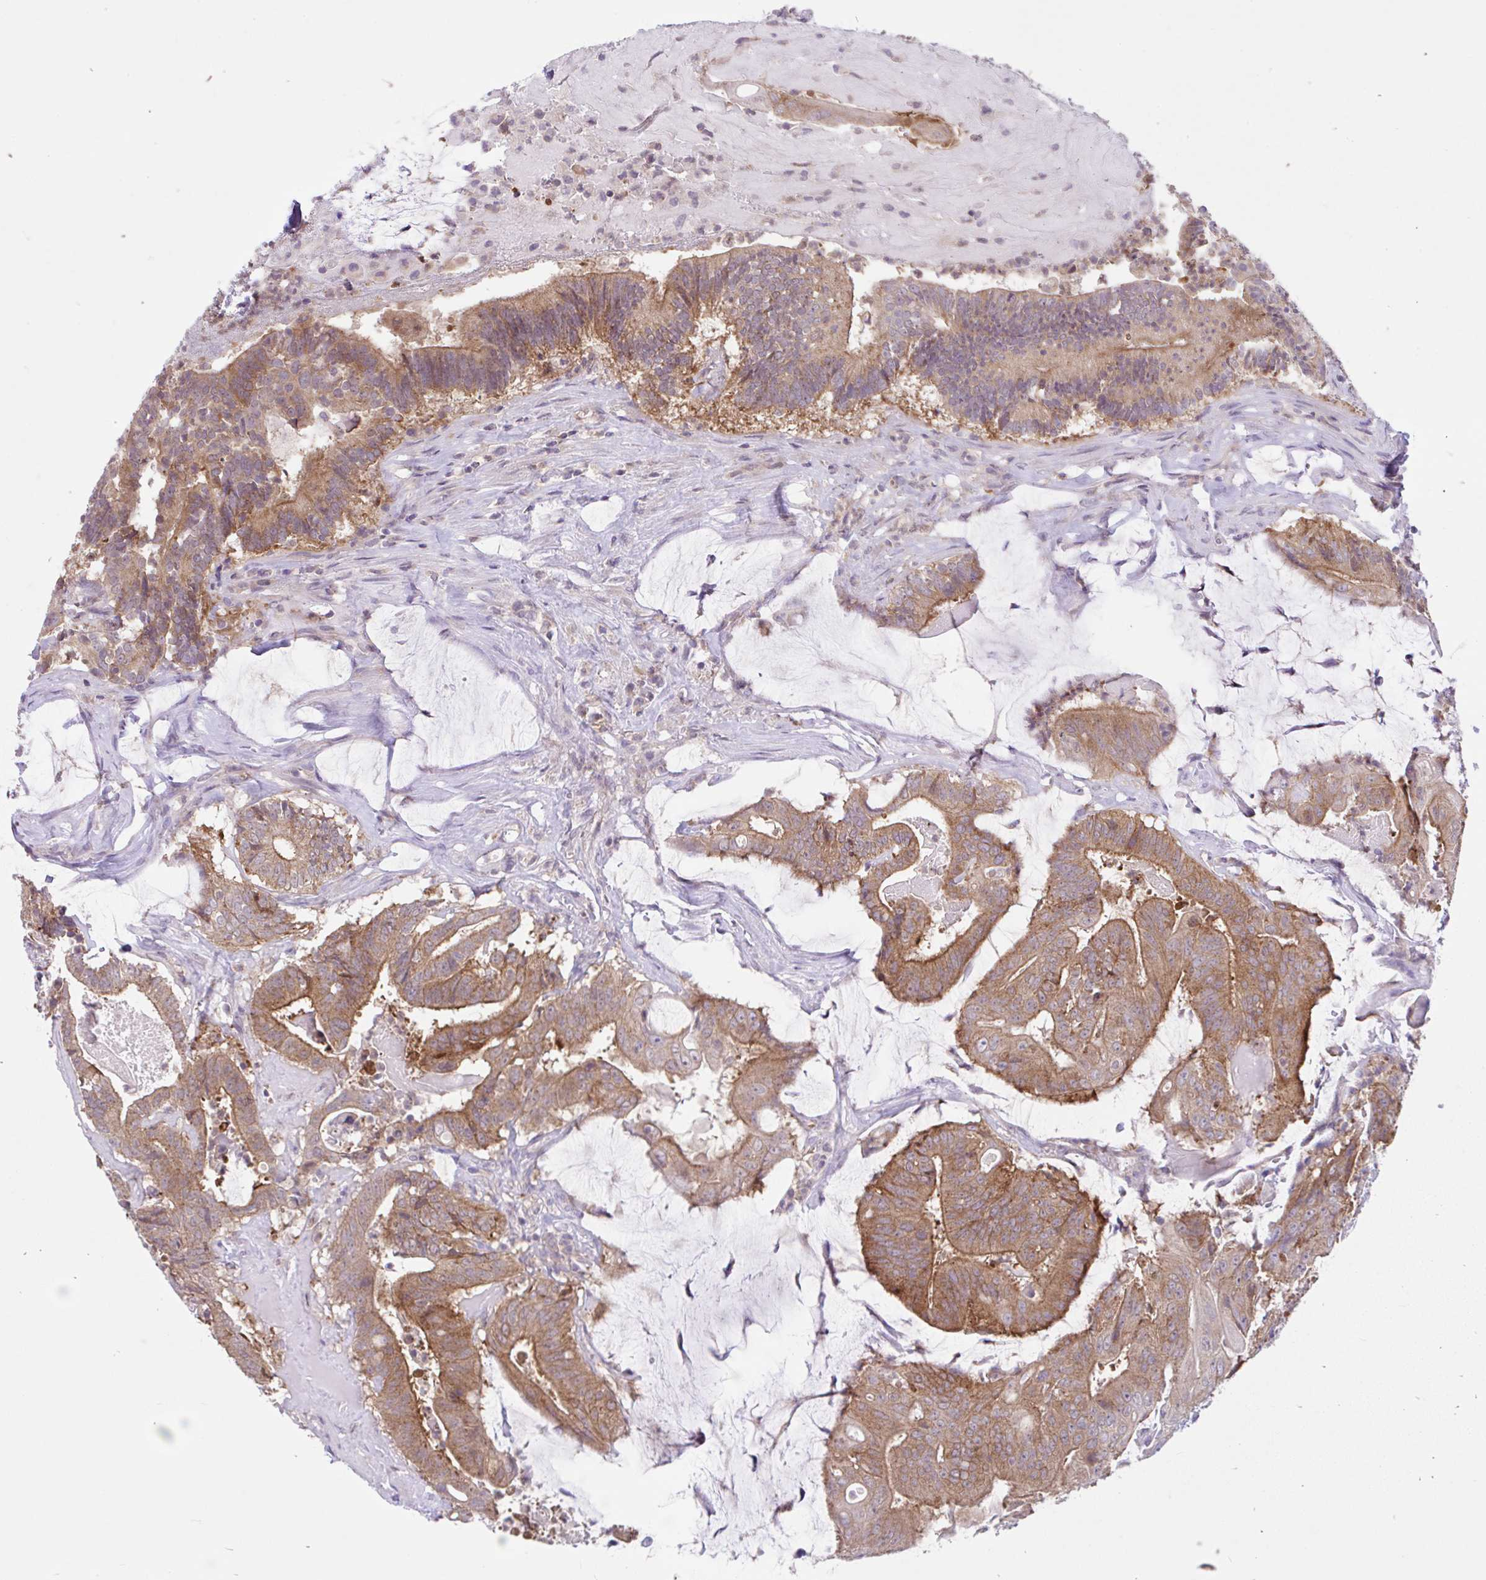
{"staining": {"intensity": "moderate", "quantity": ">75%", "location": "cytoplasmic/membranous"}, "tissue": "colorectal cancer", "cell_type": "Tumor cells", "image_type": "cancer", "snomed": [{"axis": "morphology", "description": "Adenocarcinoma, NOS"}, {"axis": "topography", "description": "Colon"}], "caption": "Protein staining by IHC displays moderate cytoplasmic/membranous expression in approximately >75% of tumor cells in colorectal adenocarcinoma. The staining is performed using DAB brown chromogen to label protein expression. The nuclei are counter-stained blue using hematoxylin.", "gene": "RALBP1", "patient": {"sex": "female", "age": 43}}